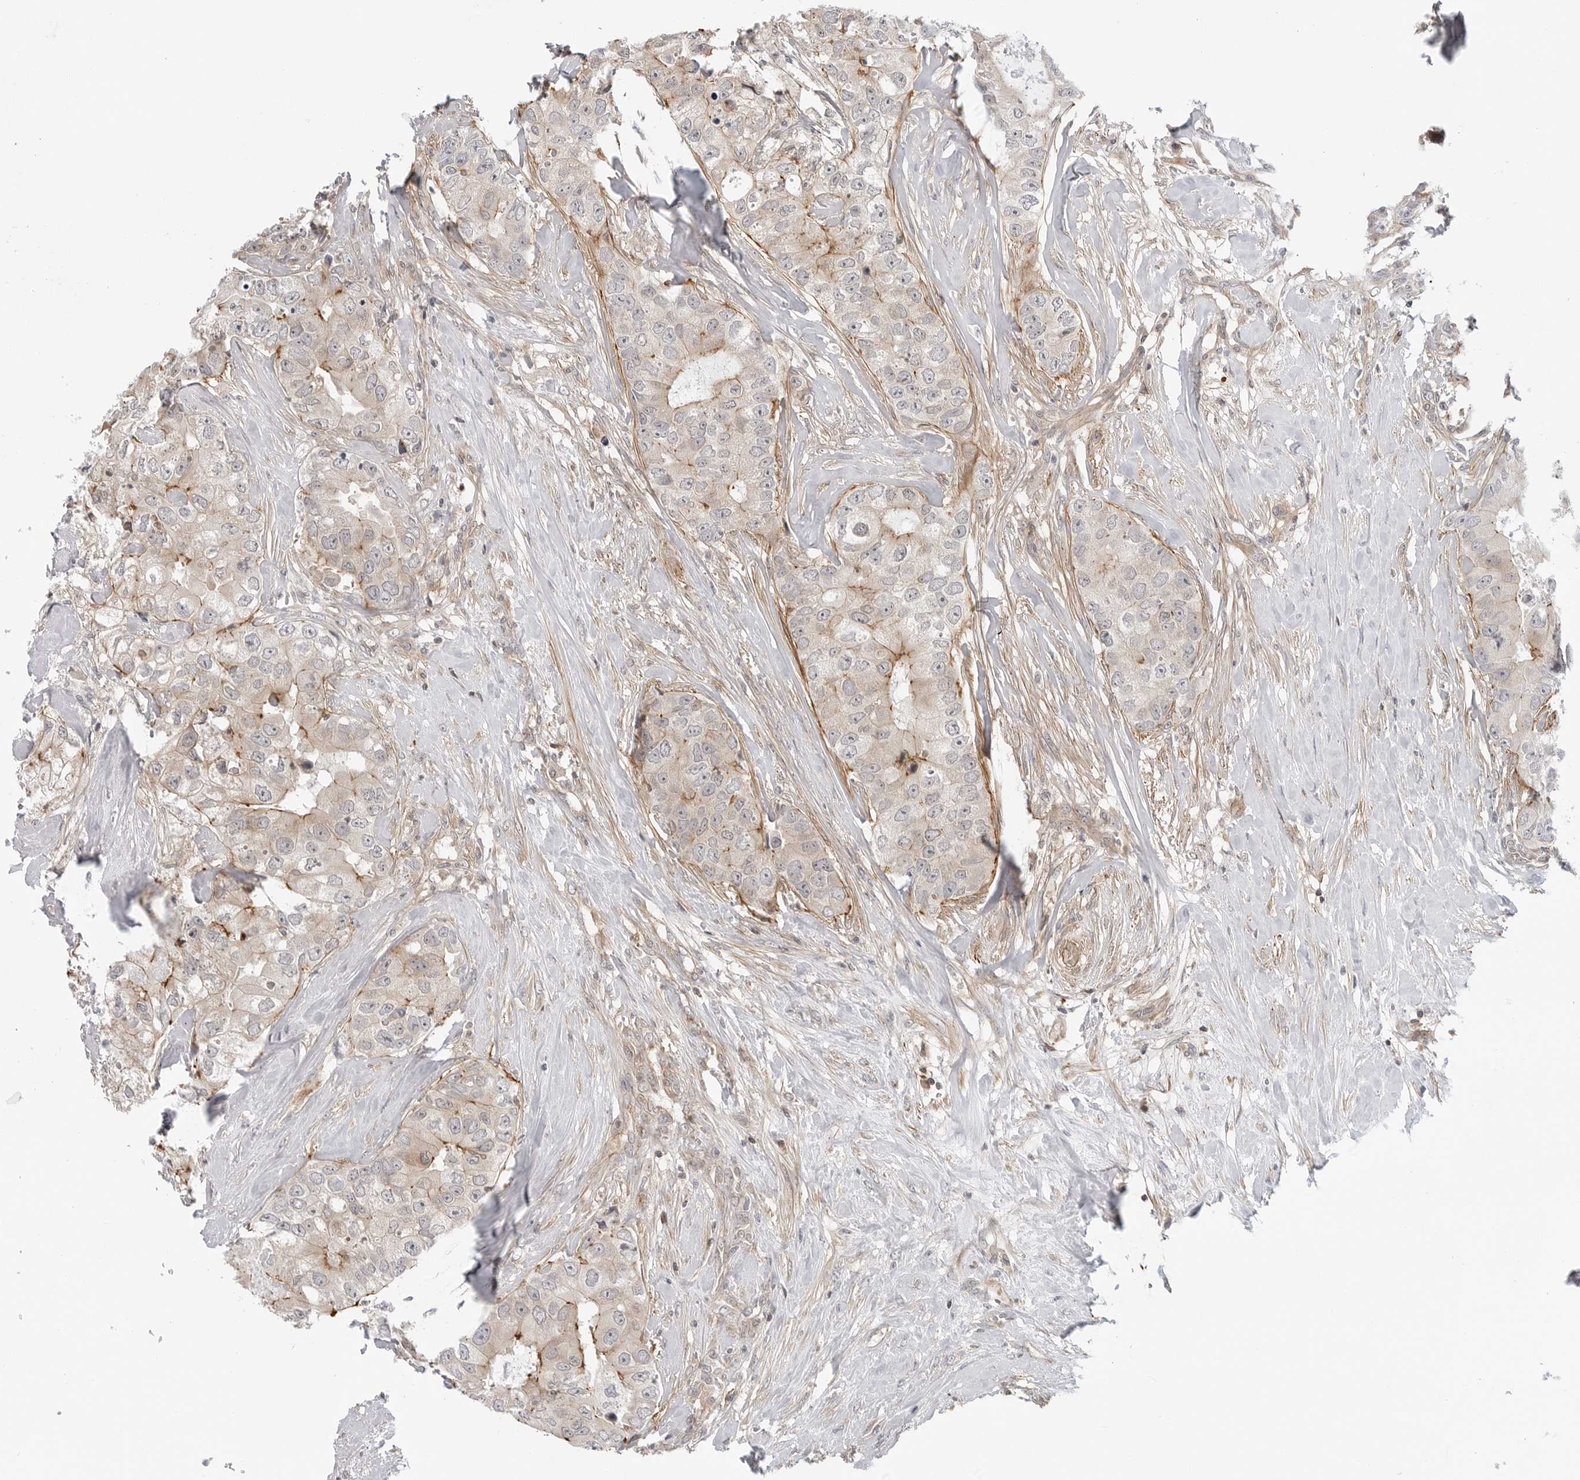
{"staining": {"intensity": "moderate", "quantity": "<25%", "location": "cytoplasmic/membranous"}, "tissue": "breast cancer", "cell_type": "Tumor cells", "image_type": "cancer", "snomed": [{"axis": "morphology", "description": "Duct carcinoma"}, {"axis": "topography", "description": "Breast"}], "caption": "Immunohistochemical staining of breast cancer (infiltrating ductal carcinoma) displays moderate cytoplasmic/membranous protein positivity in approximately <25% of tumor cells.", "gene": "STXBP3", "patient": {"sex": "female", "age": 62}}